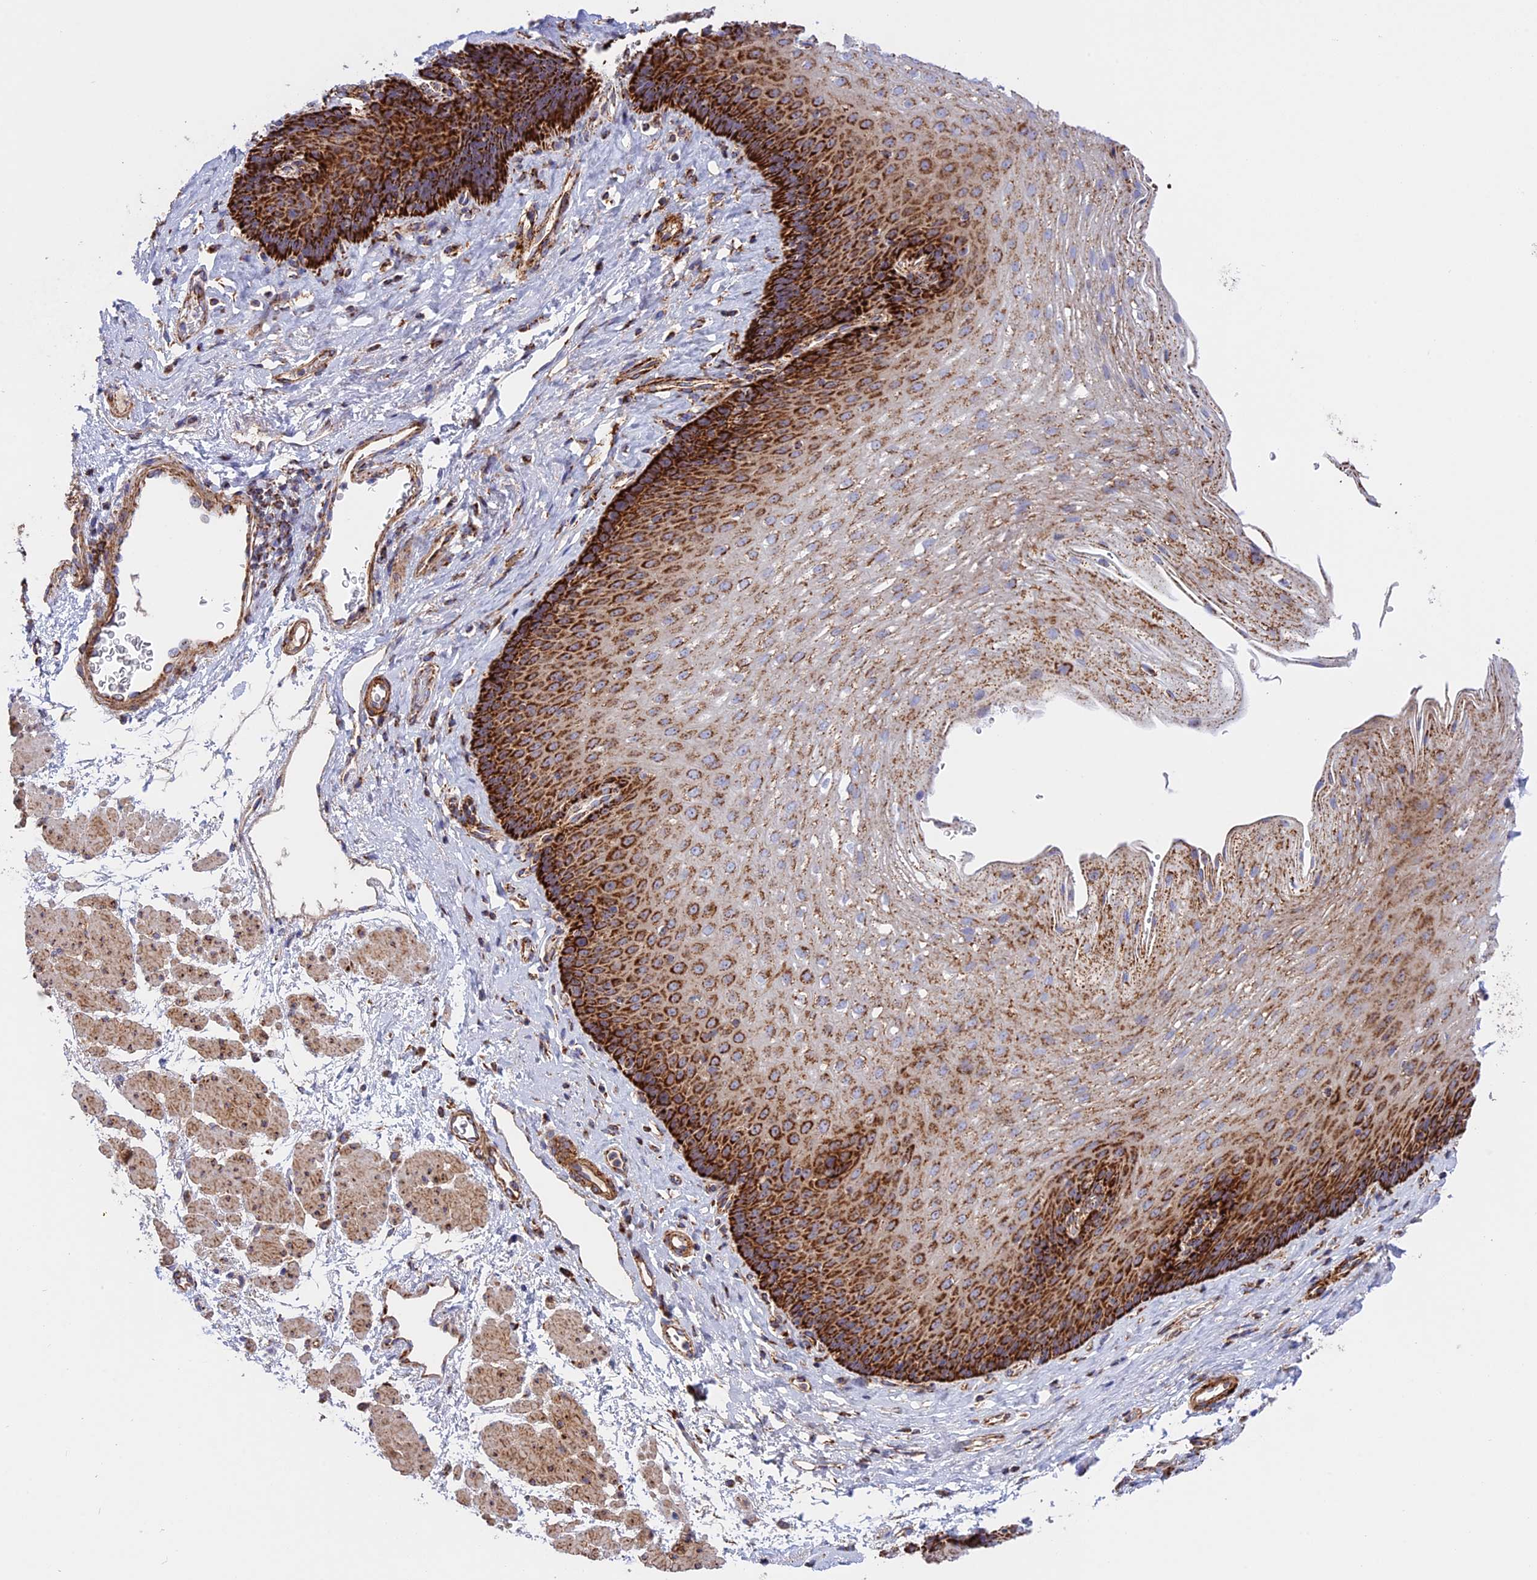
{"staining": {"intensity": "strong", "quantity": ">75%", "location": "cytoplasmic/membranous"}, "tissue": "esophagus", "cell_type": "Squamous epithelial cells", "image_type": "normal", "snomed": [{"axis": "morphology", "description": "Normal tissue, NOS"}, {"axis": "topography", "description": "Esophagus"}], "caption": "The image exhibits a brown stain indicating the presence of a protein in the cytoplasmic/membranous of squamous epithelial cells in esophagus. Using DAB (3,3'-diaminobenzidine) (brown) and hematoxylin (blue) stains, captured at high magnification using brightfield microscopy.", "gene": "UQCRB", "patient": {"sex": "female", "age": 66}}